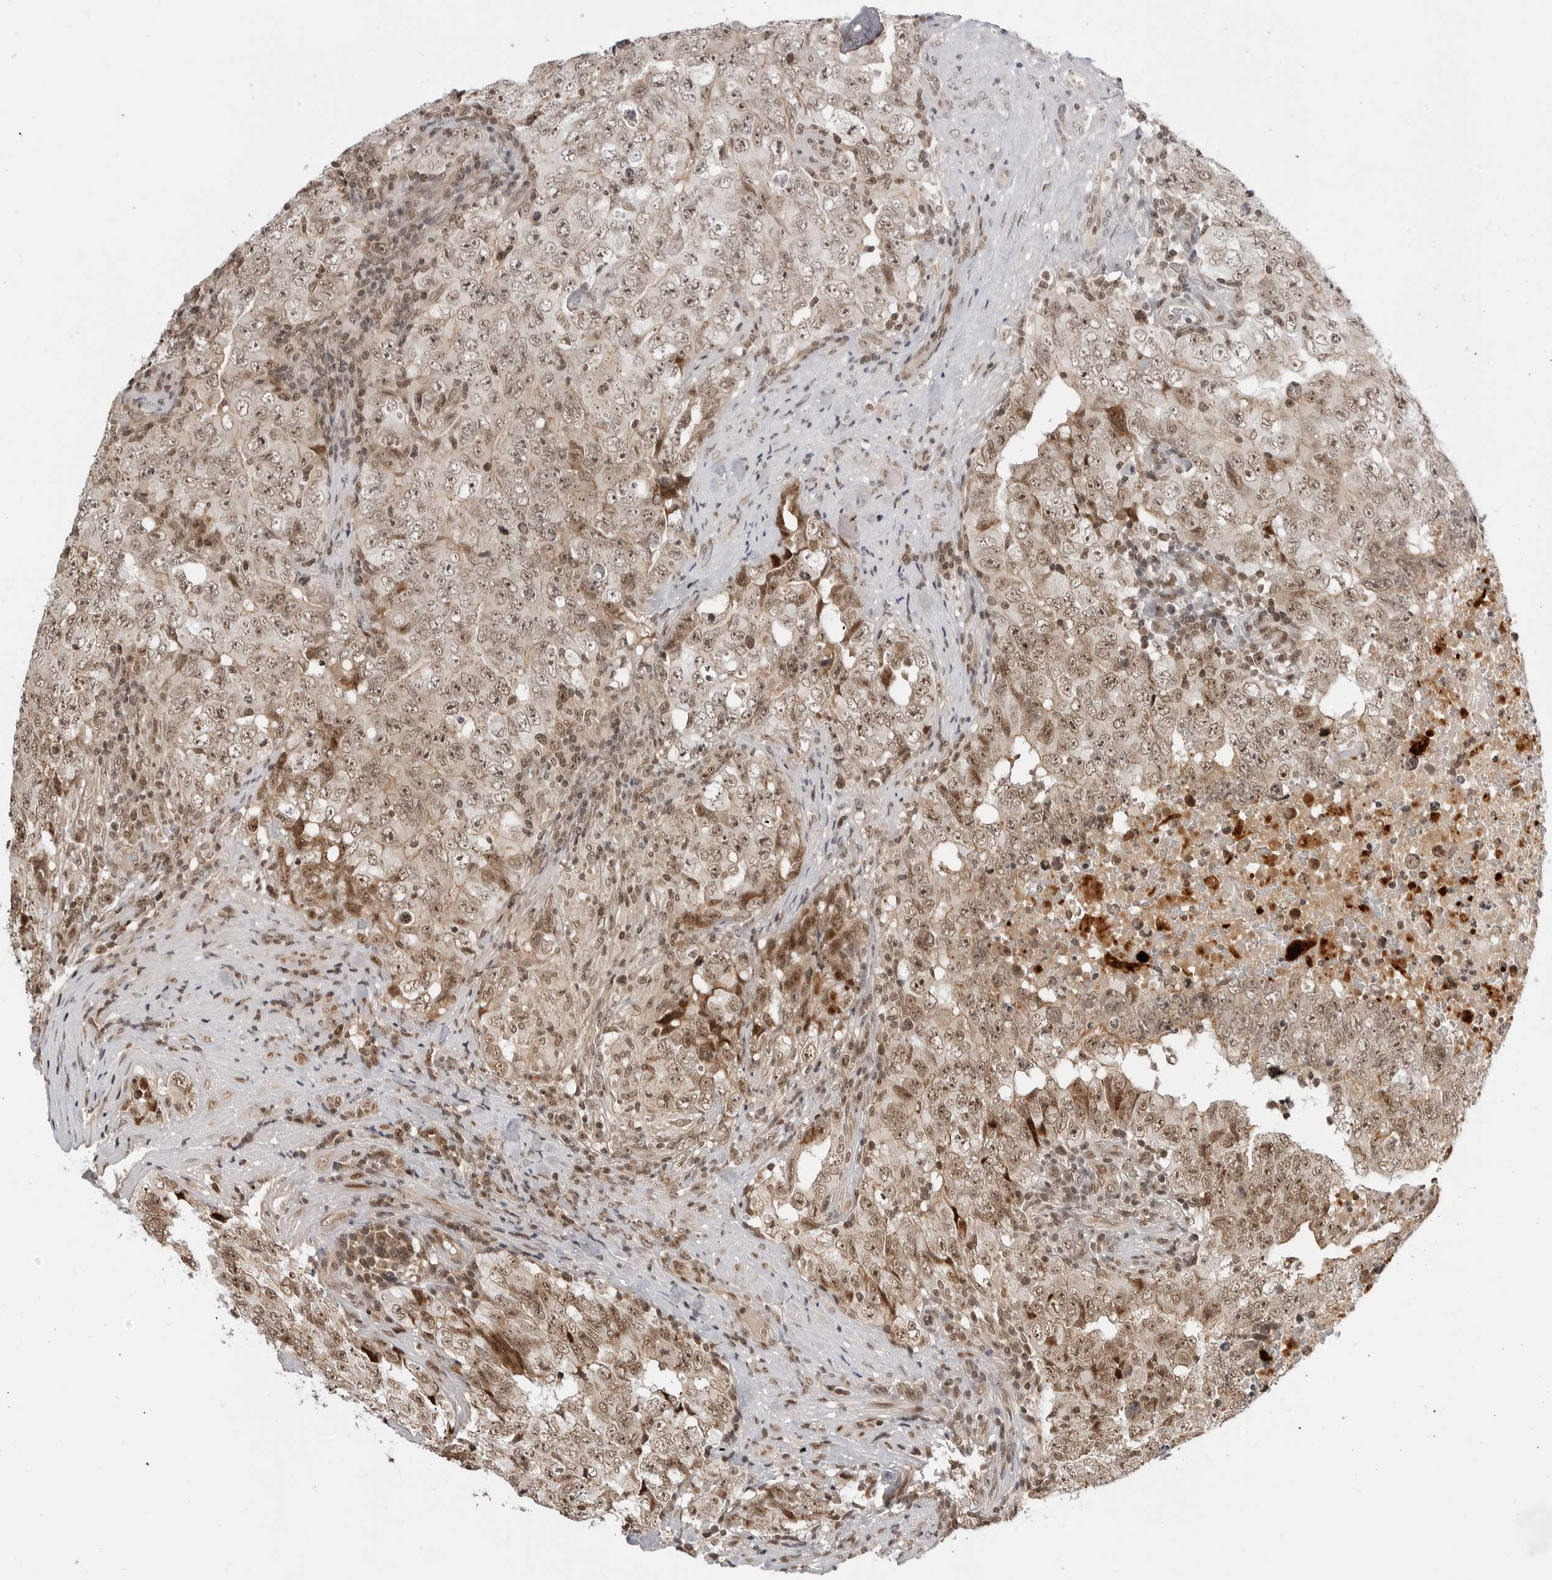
{"staining": {"intensity": "moderate", "quantity": "25%-75%", "location": "cytoplasmic/membranous,nuclear"}, "tissue": "testis cancer", "cell_type": "Tumor cells", "image_type": "cancer", "snomed": [{"axis": "morphology", "description": "Carcinoma, Embryonal, NOS"}, {"axis": "topography", "description": "Testis"}], "caption": "Tumor cells demonstrate medium levels of moderate cytoplasmic/membranous and nuclear staining in approximately 25%-75% of cells in testis embryonal carcinoma.", "gene": "C8orf33", "patient": {"sex": "male", "age": 26}}